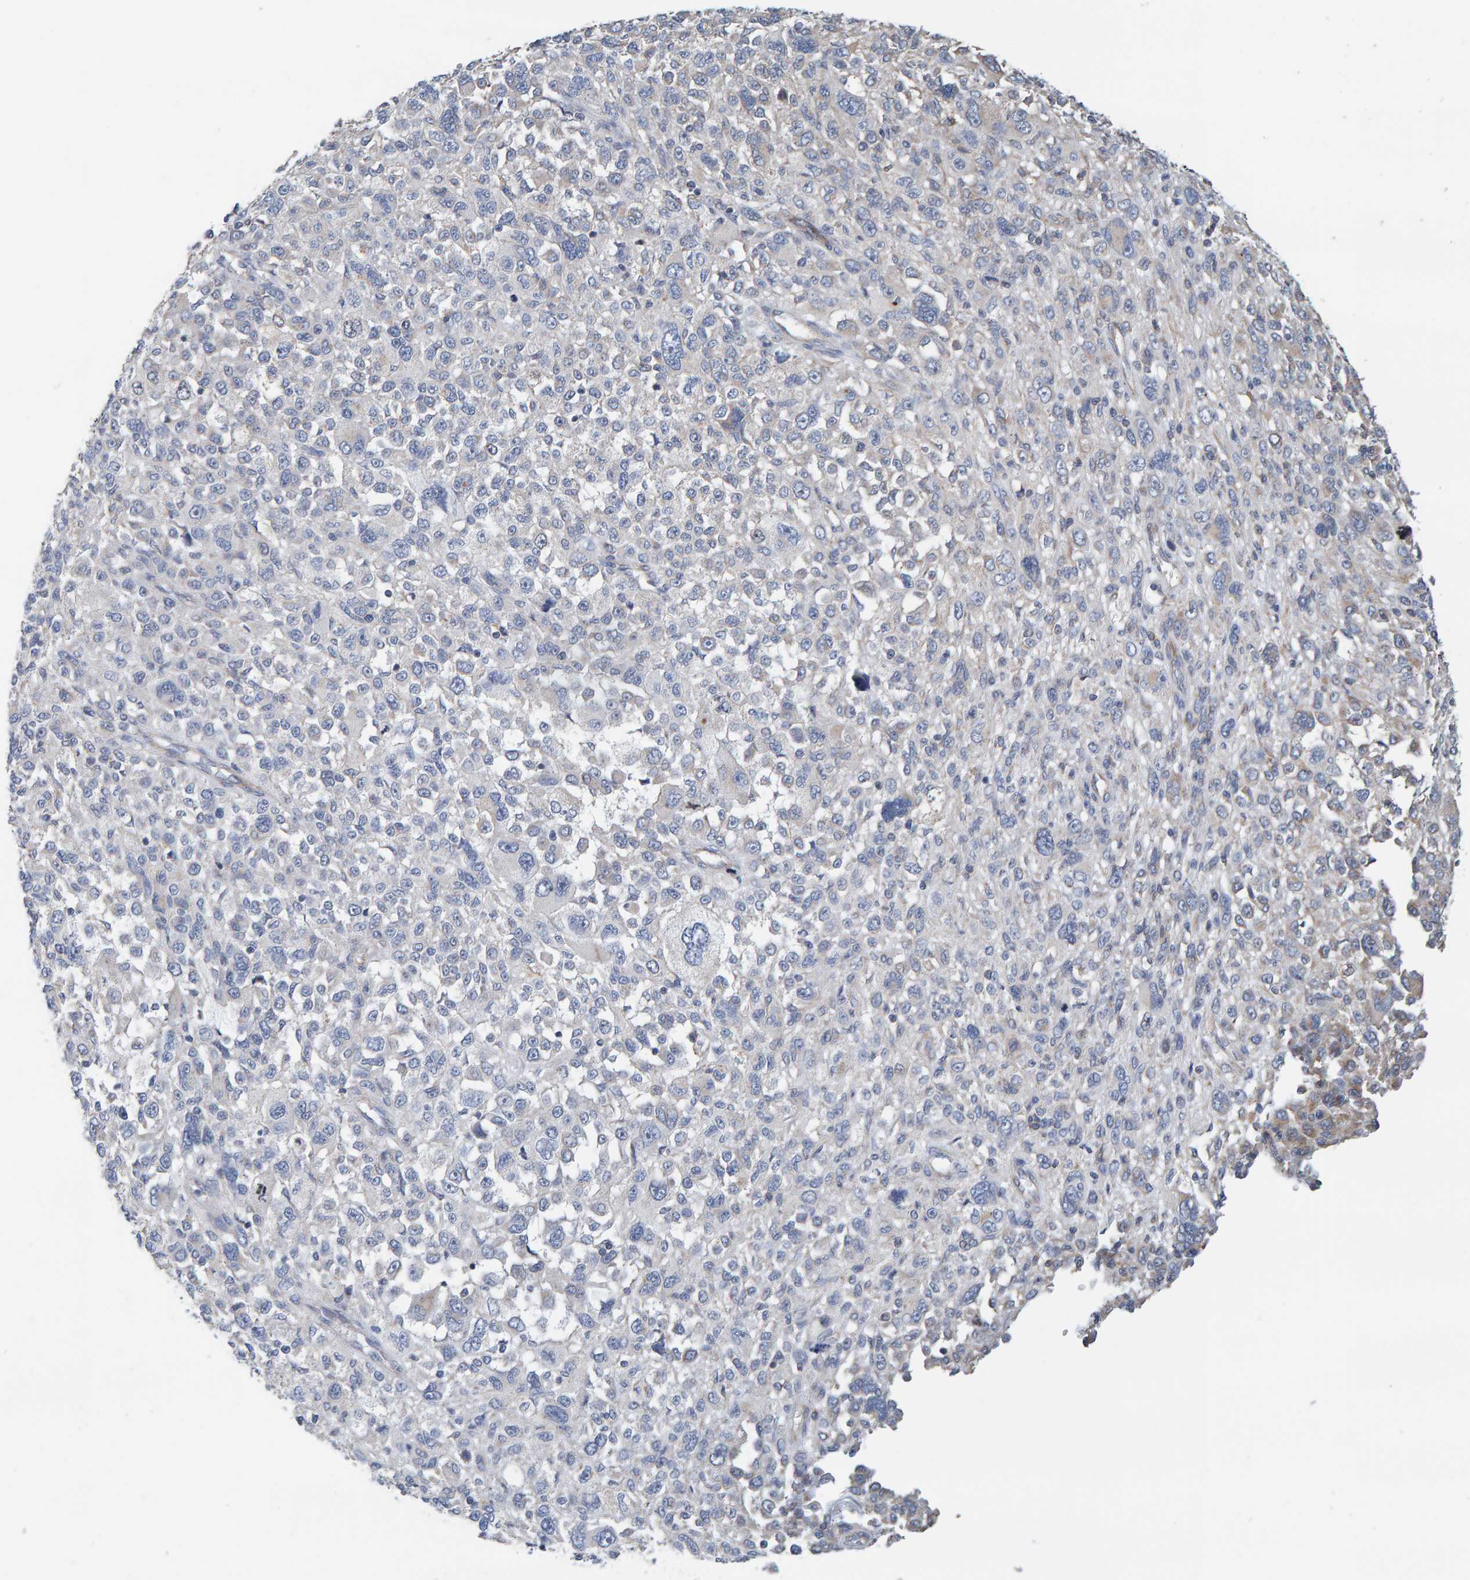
{"staining": {"intensity": "weak", "quantity": "<25%", "location": "cytoplasmic/membranous"}, "tissue": "melanoma", "cell_type": "Tumor cells", "image_type": "cancer", "snomed": [{"axis": "morphology", "description": "Malignant melanoma, NOS"}, {"axis": "topography", "description": "Skin"}], "caption": "Immunohistochemical staining of malignant melanoma shows no significant staining in tumor cells. Brightfield microscopy of immunohistochemistry (IHC) stained with DAB (3,3'-diaminobenzidine) (brown) and hematoxylin (blue), captured at high magnification.", "gene": "RGP1", "patient": {"sex": "female", "age": 55}}